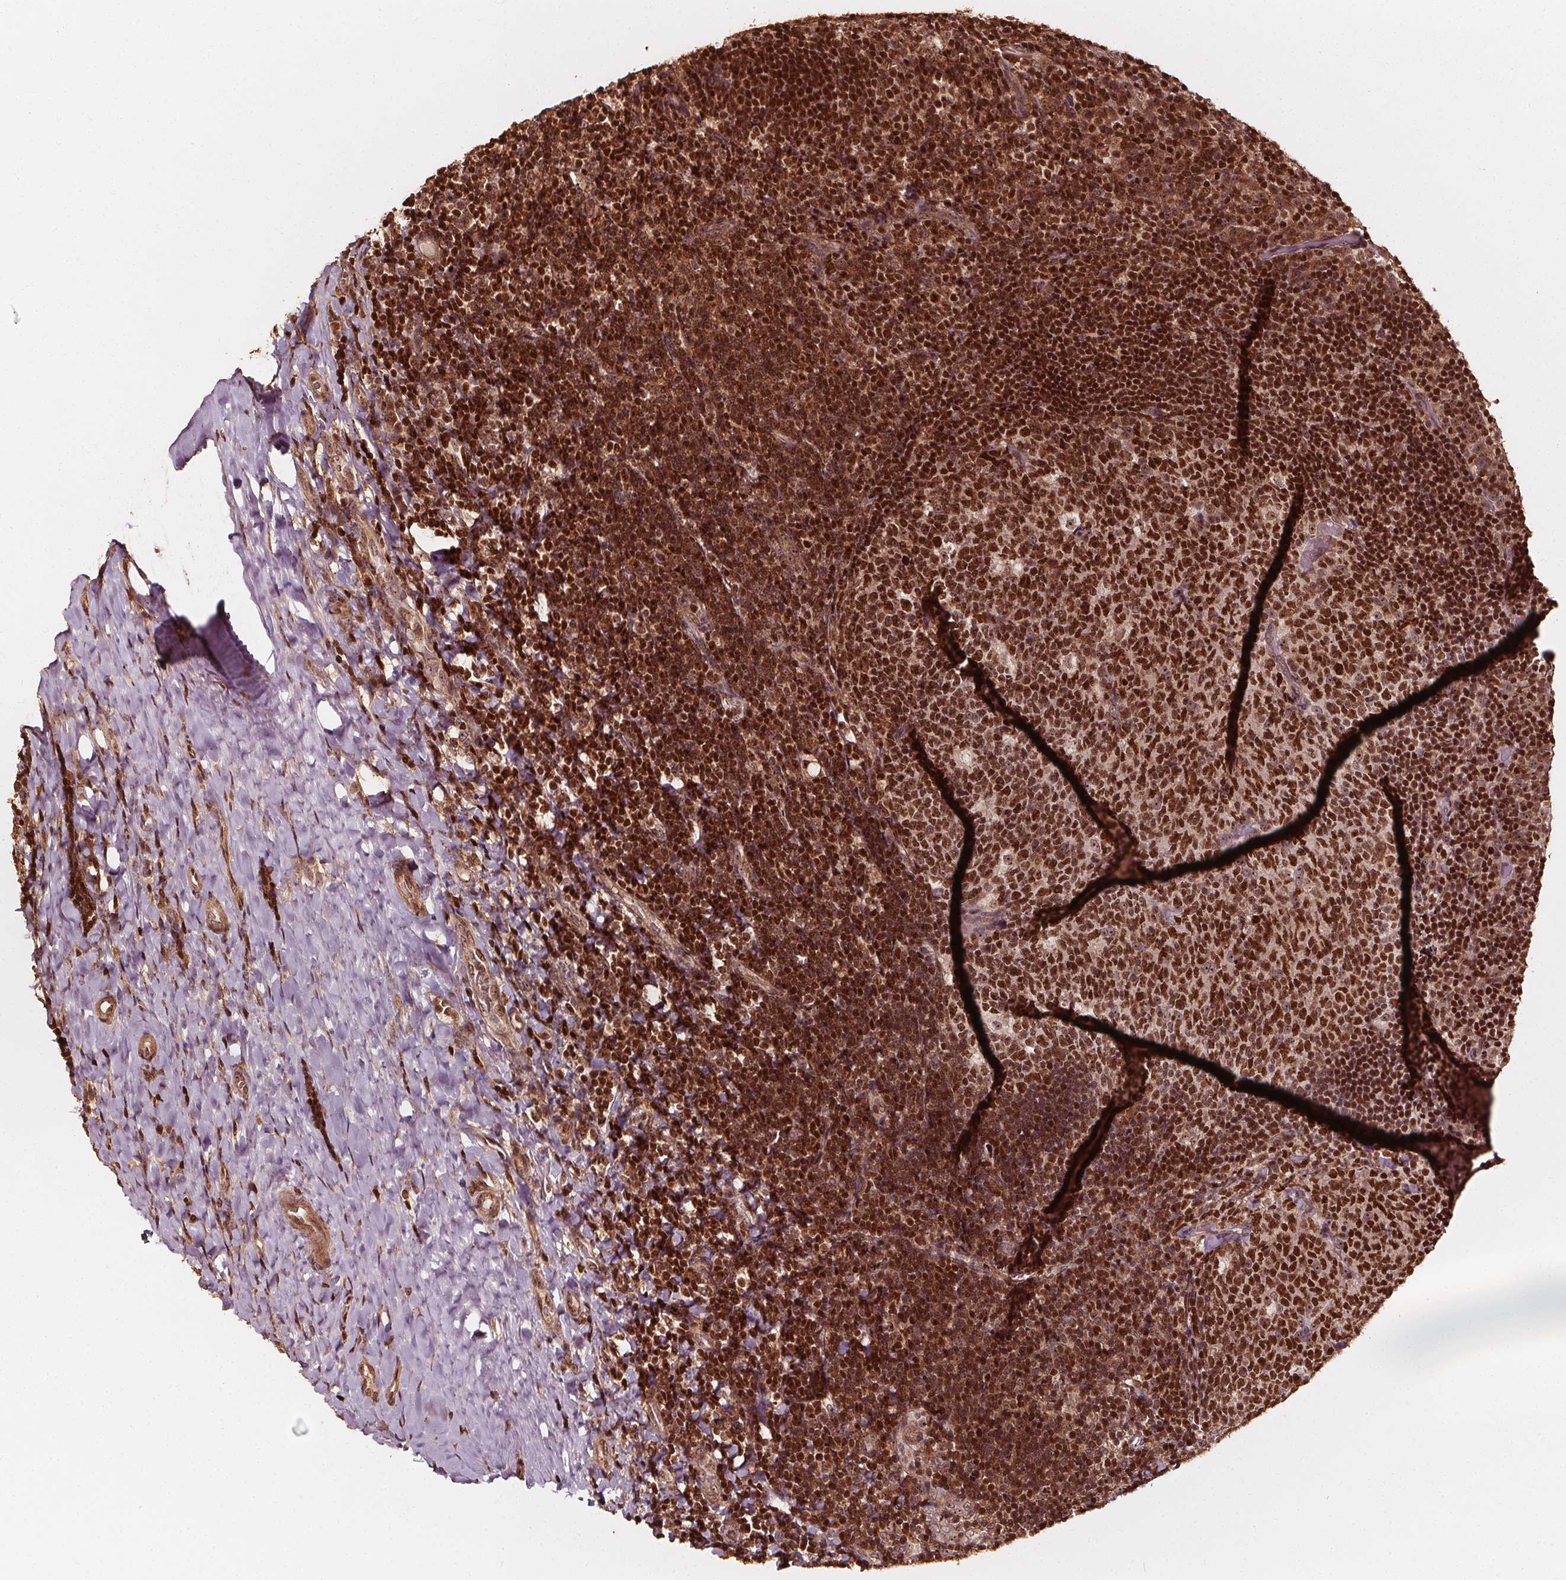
{"staining": {"intensity": "strong", "quantity": ">75%", "location": "nuclear"}, "tissue": "tonsil", "cell_type": "Germinal center cells", "image_type": "normal", "snomed": [{"axis": "morphology", "description": "Normal tissue, NOS"}, {"axis": "topography", "description": "Tonsil"}], "caption": "Tonsil stained for a protein demonstrates strong nuclear positivity in germinal center cells. The staining was performed using DAB (3,3'-diaminobenzidine) to visualize the protein expression in brown, while the nuclei were stained in blue with hematoxylin (Magnification: 20x).", "gene": "EXOSC9", "patient": {"sex": "female", "age": 10}}